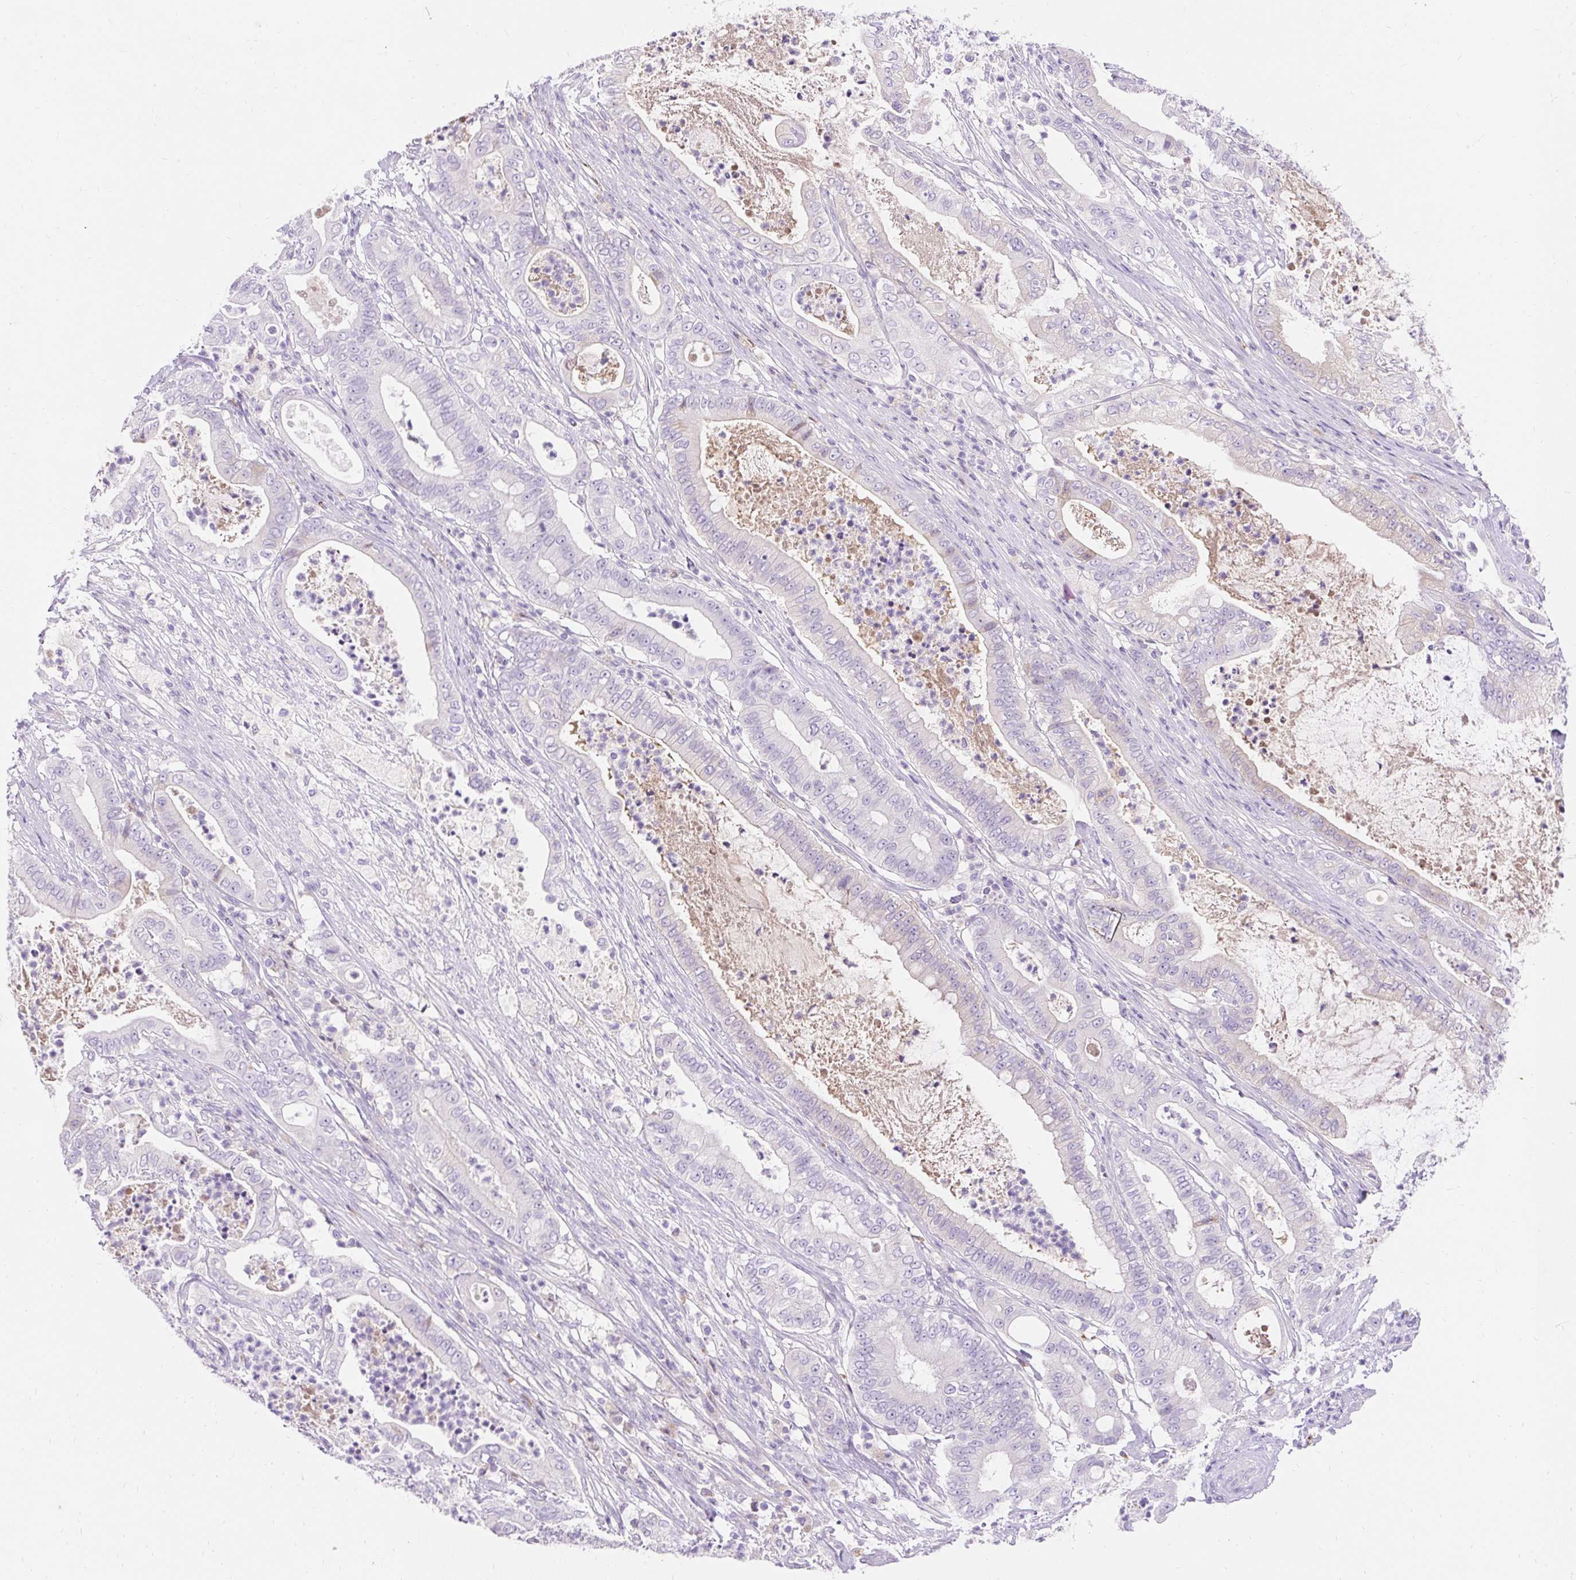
{"staining": {"intensity": "weak", "quantity": "<25%", "location": "cytoplasmic/membranous"}, "tissue": "pancreatic cancer", "cell_type": "Tumor cells", "image_type": "cancer", "snomed": [{"axis": "morphology", "description": "Adenocarcinoma, NOS"}, {"axis": "topography", "description": "Pancreas"}], "caption": "Photomicrograph shows no protein positivity in tumor cells of pancreatic adenocarcinoma tissue. Nuclei are stained in blue.", "gene": "TMEM150C", "patient": {"sex": "male", "age": 71}}